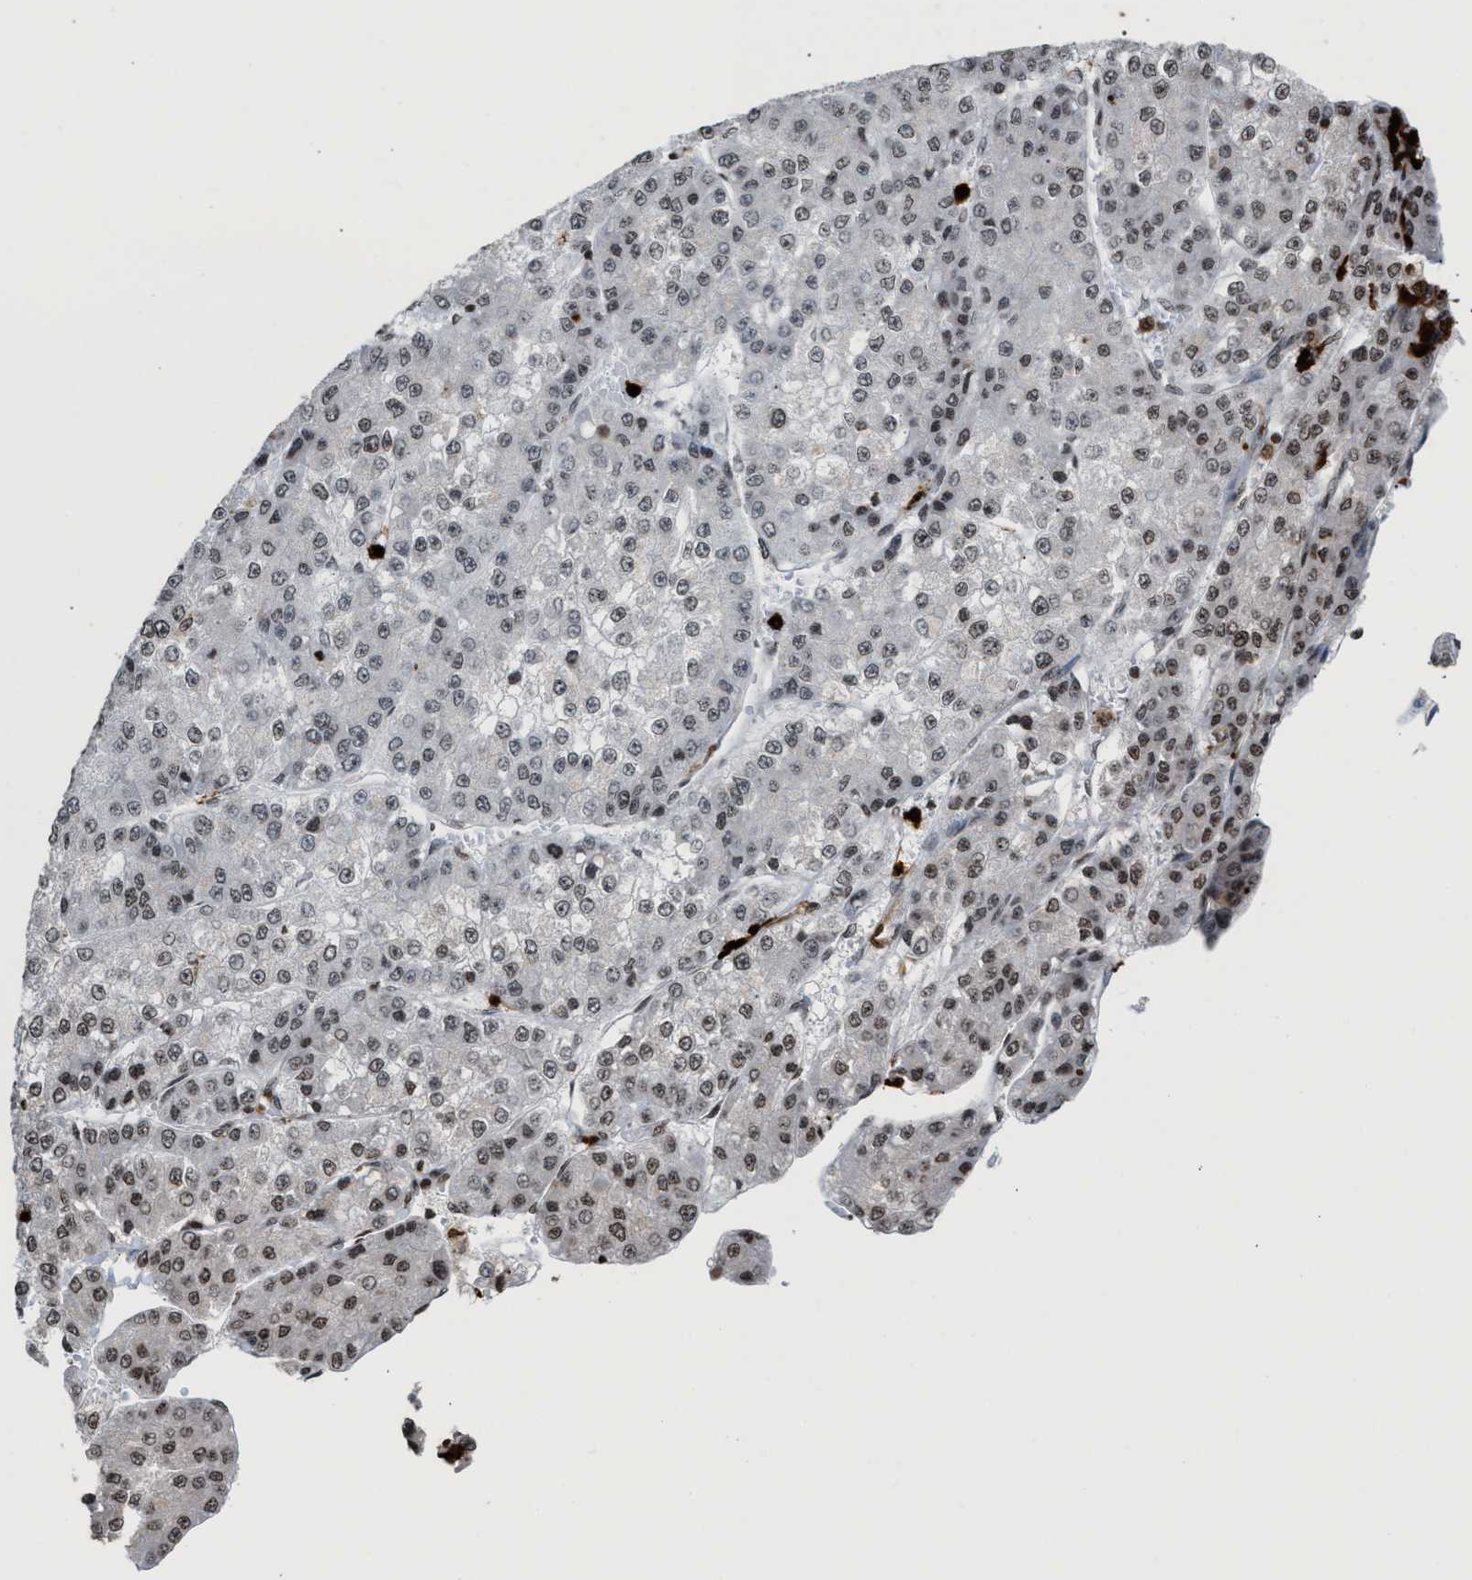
{"staining": {"intensity": "weak", "quantity": "25%-75%", "location": "nuclear"}, "tissue": "liver cancer", "cell_type": "Tumor cells", "image_type": "cancer", "snomed": [{"axis": "morphology", "description": "Carcinoma, Hepatocellular, NOS"}, {"axis": "topography", "description": "Liver"}], "caption": "An immunohistochemistry (IHC) image of neoplastic tissue is shown. Protein staining in brown highlights weak nuclear positivity in hepatocellular carcinoma (liver) within tumor cells. (Brightfield microscopy of DAB IHC at high magnification).", "gene": "PRUNE2", "patient": {"sex": "female", "age": 73}}